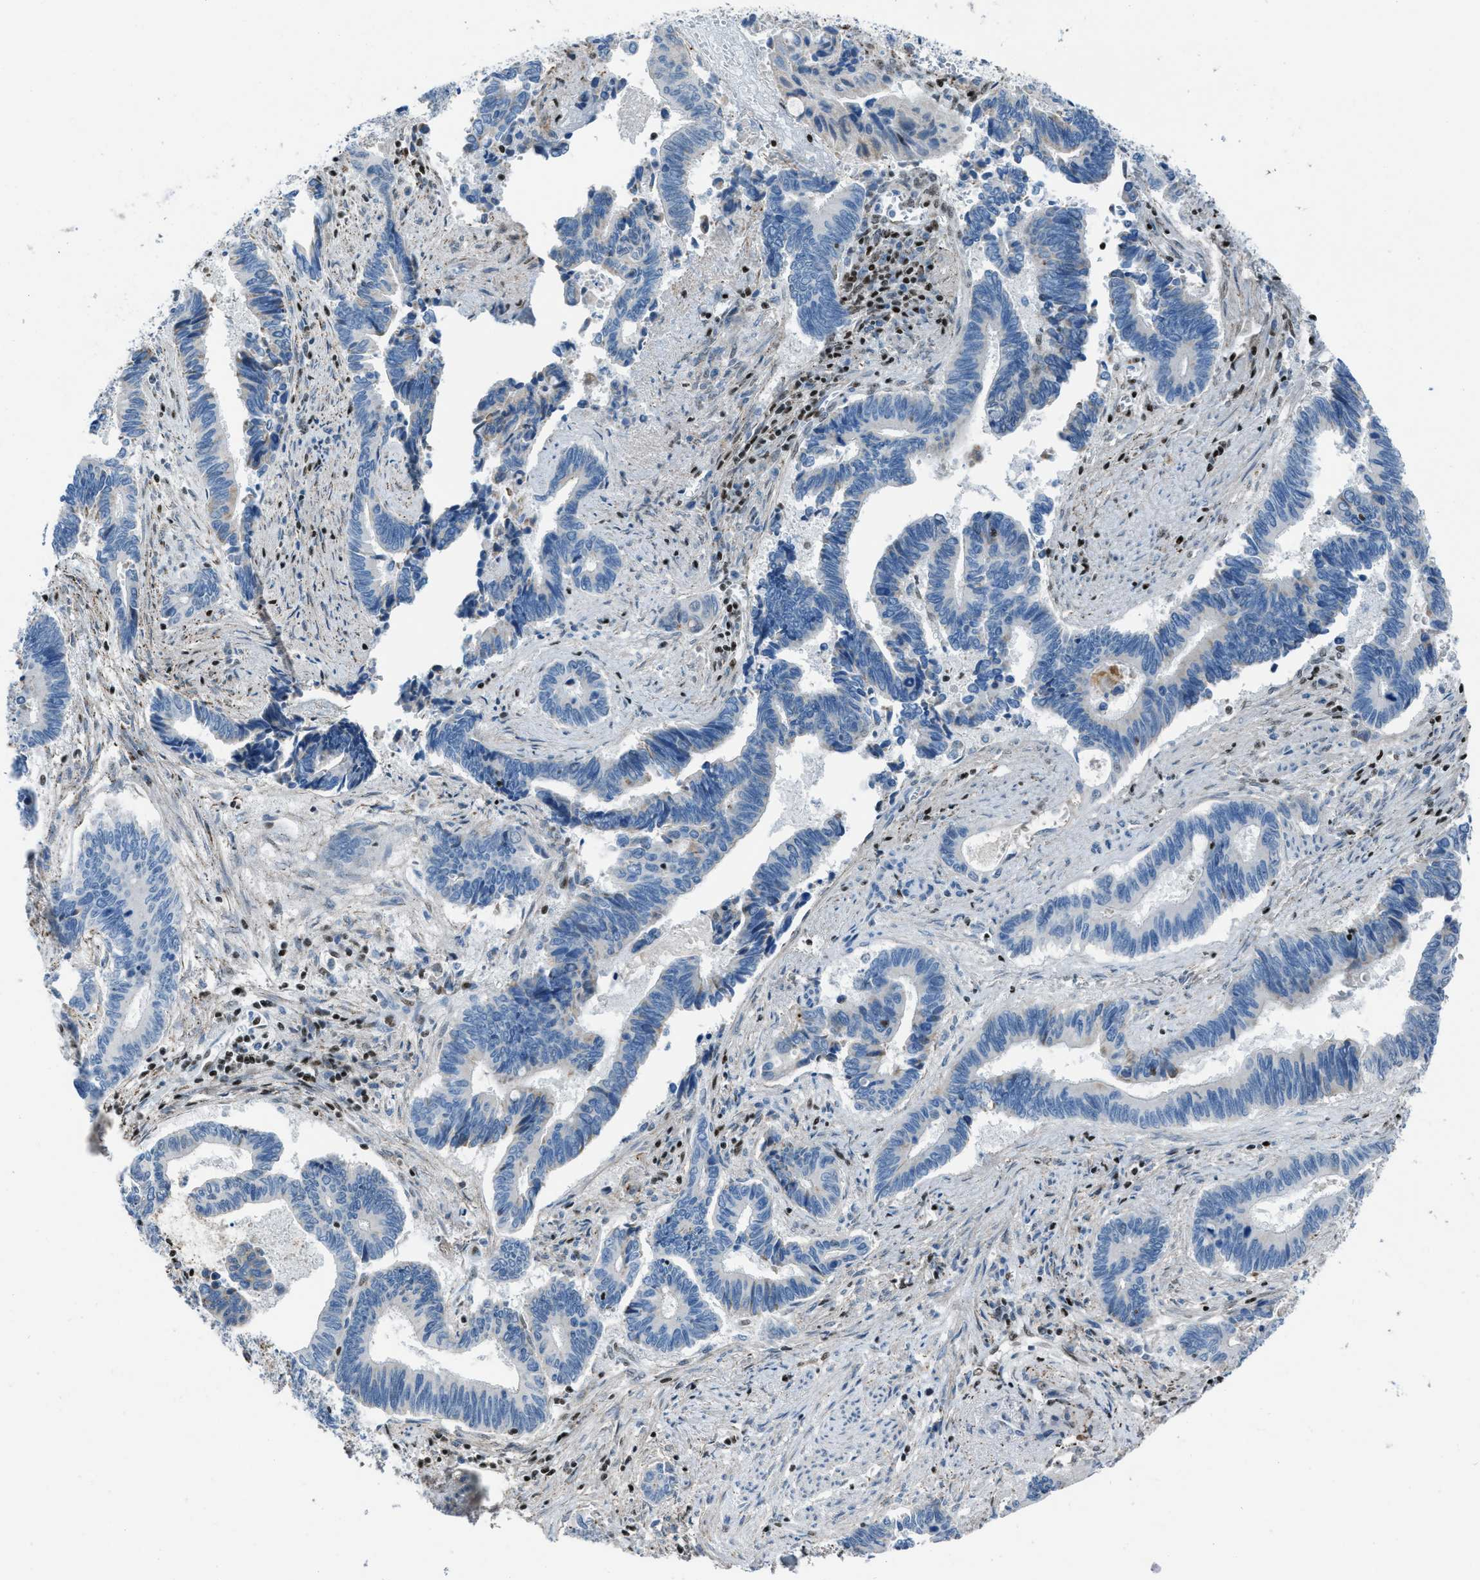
{"staining": {"intensity": "negative", "quantity": "none", "location": "none"}, "tissue": "pancreatic cancer", "cell_type": "Tumor cells", "image_type": "cancer", "snomed": [{"axis": "morphology", "description": "Adenocarcinoma, NOS"}, {"axis": "topography", "description": "Pancreas"}], "caption": "Tumor cells show no significant protein positivity in pancreatic cancer.", "gene": "SLFN5", "patient": {"sex": "female", "age": 70}}